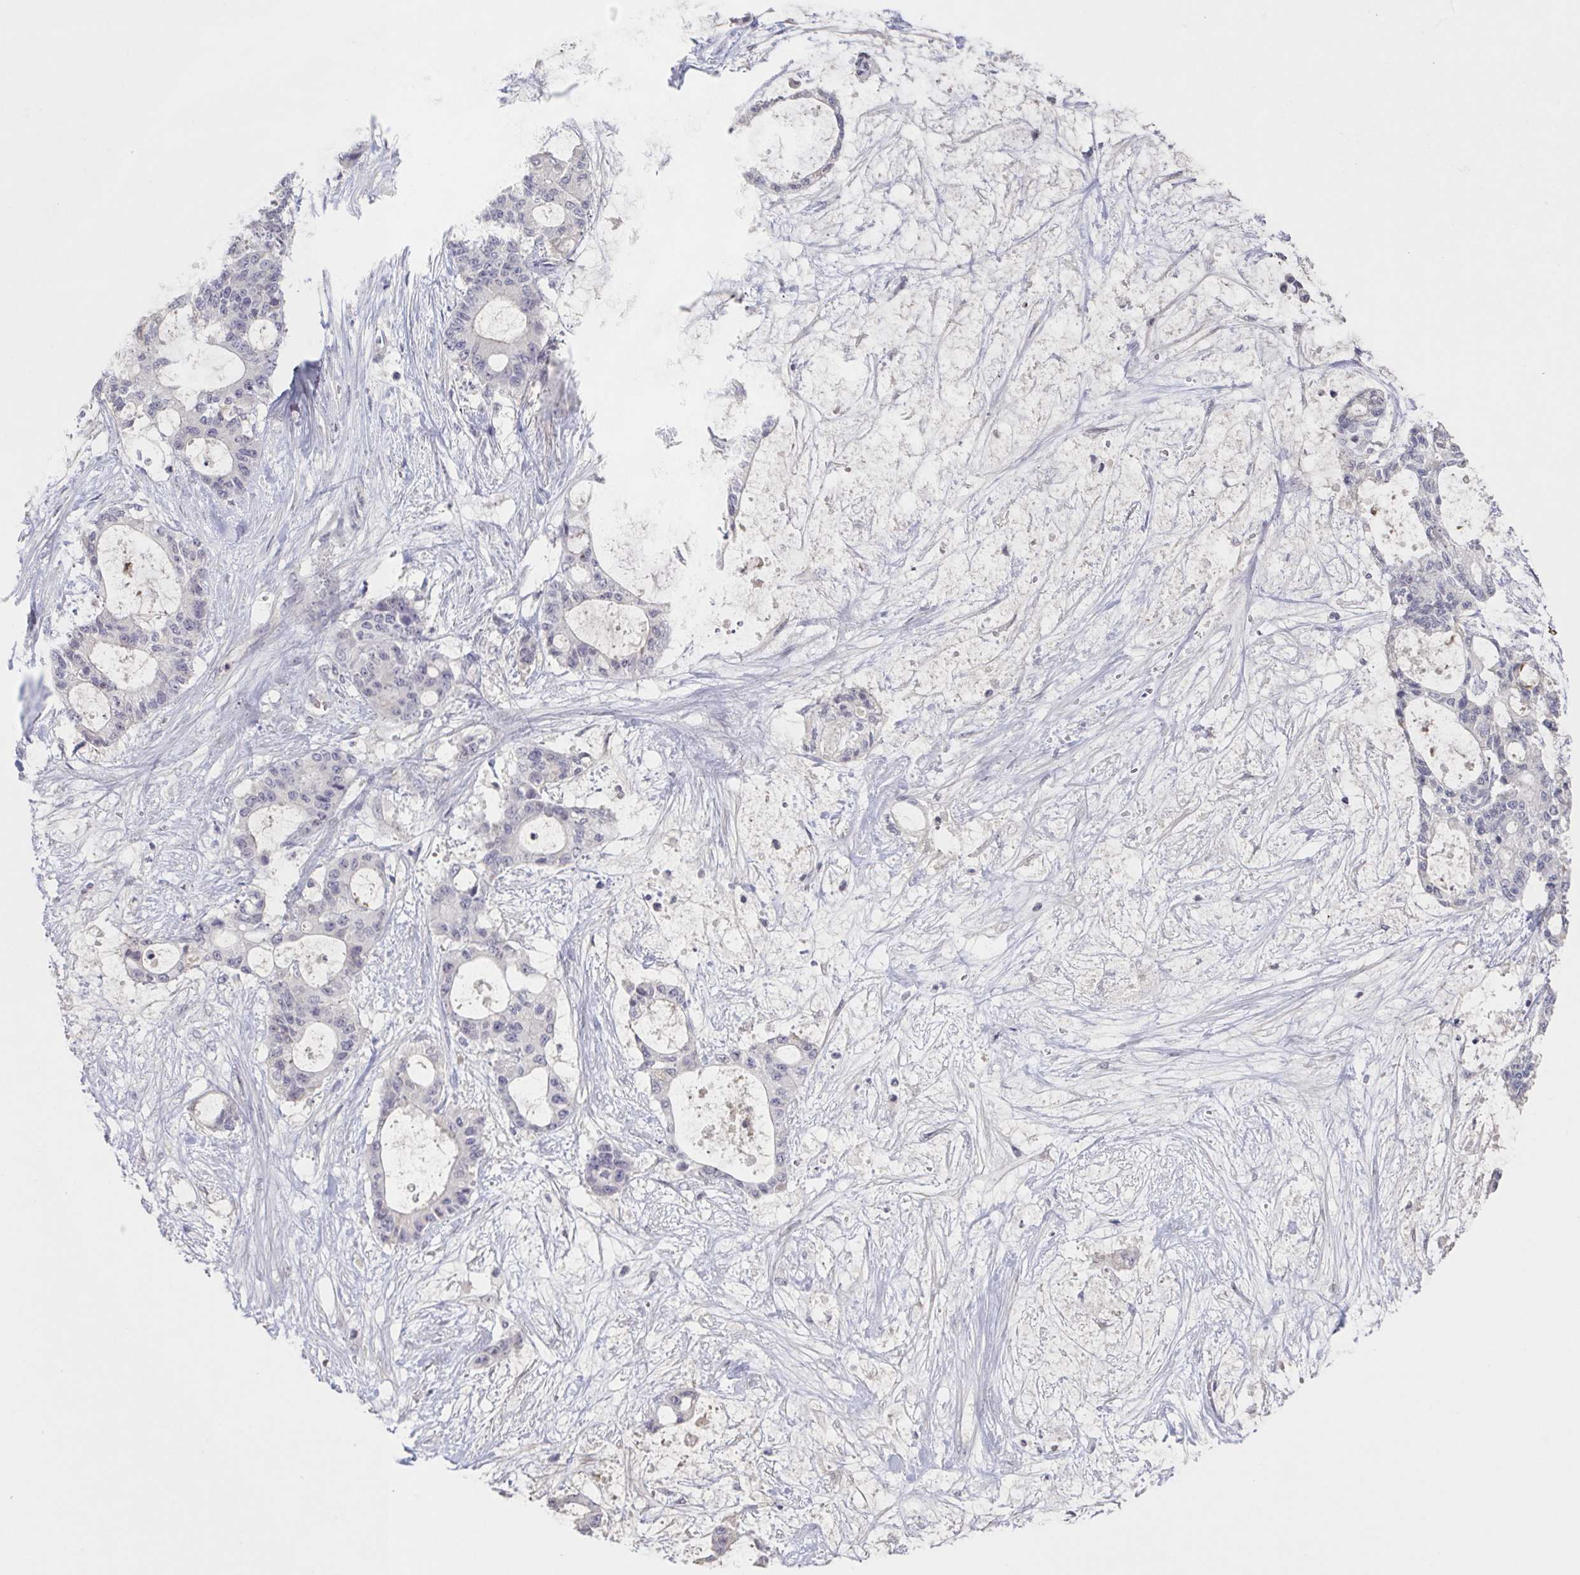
{"staining": {"intensity": "negative", "quantity": "none", "location": "none"}, "tissue": "liver cancer", "cell_type": "Tumor cells", "image_type": "cancer", "snomed": [{"axis": "morphology", "description": "Normal tissue, NOS"}, {"axis": "morphology", "description": "Cholangiocarcinoma"}, {"axis": "topography", "description": "Liver"}, {"axis": "topography", "description": "Peripheral nerve tissue"}], "caption": "This is an IHC photomicrograph of human liver cancer. There is no staining in tumor cells.", "gene": "INSL5", "patient": {"sex": "female", "age": 73}}